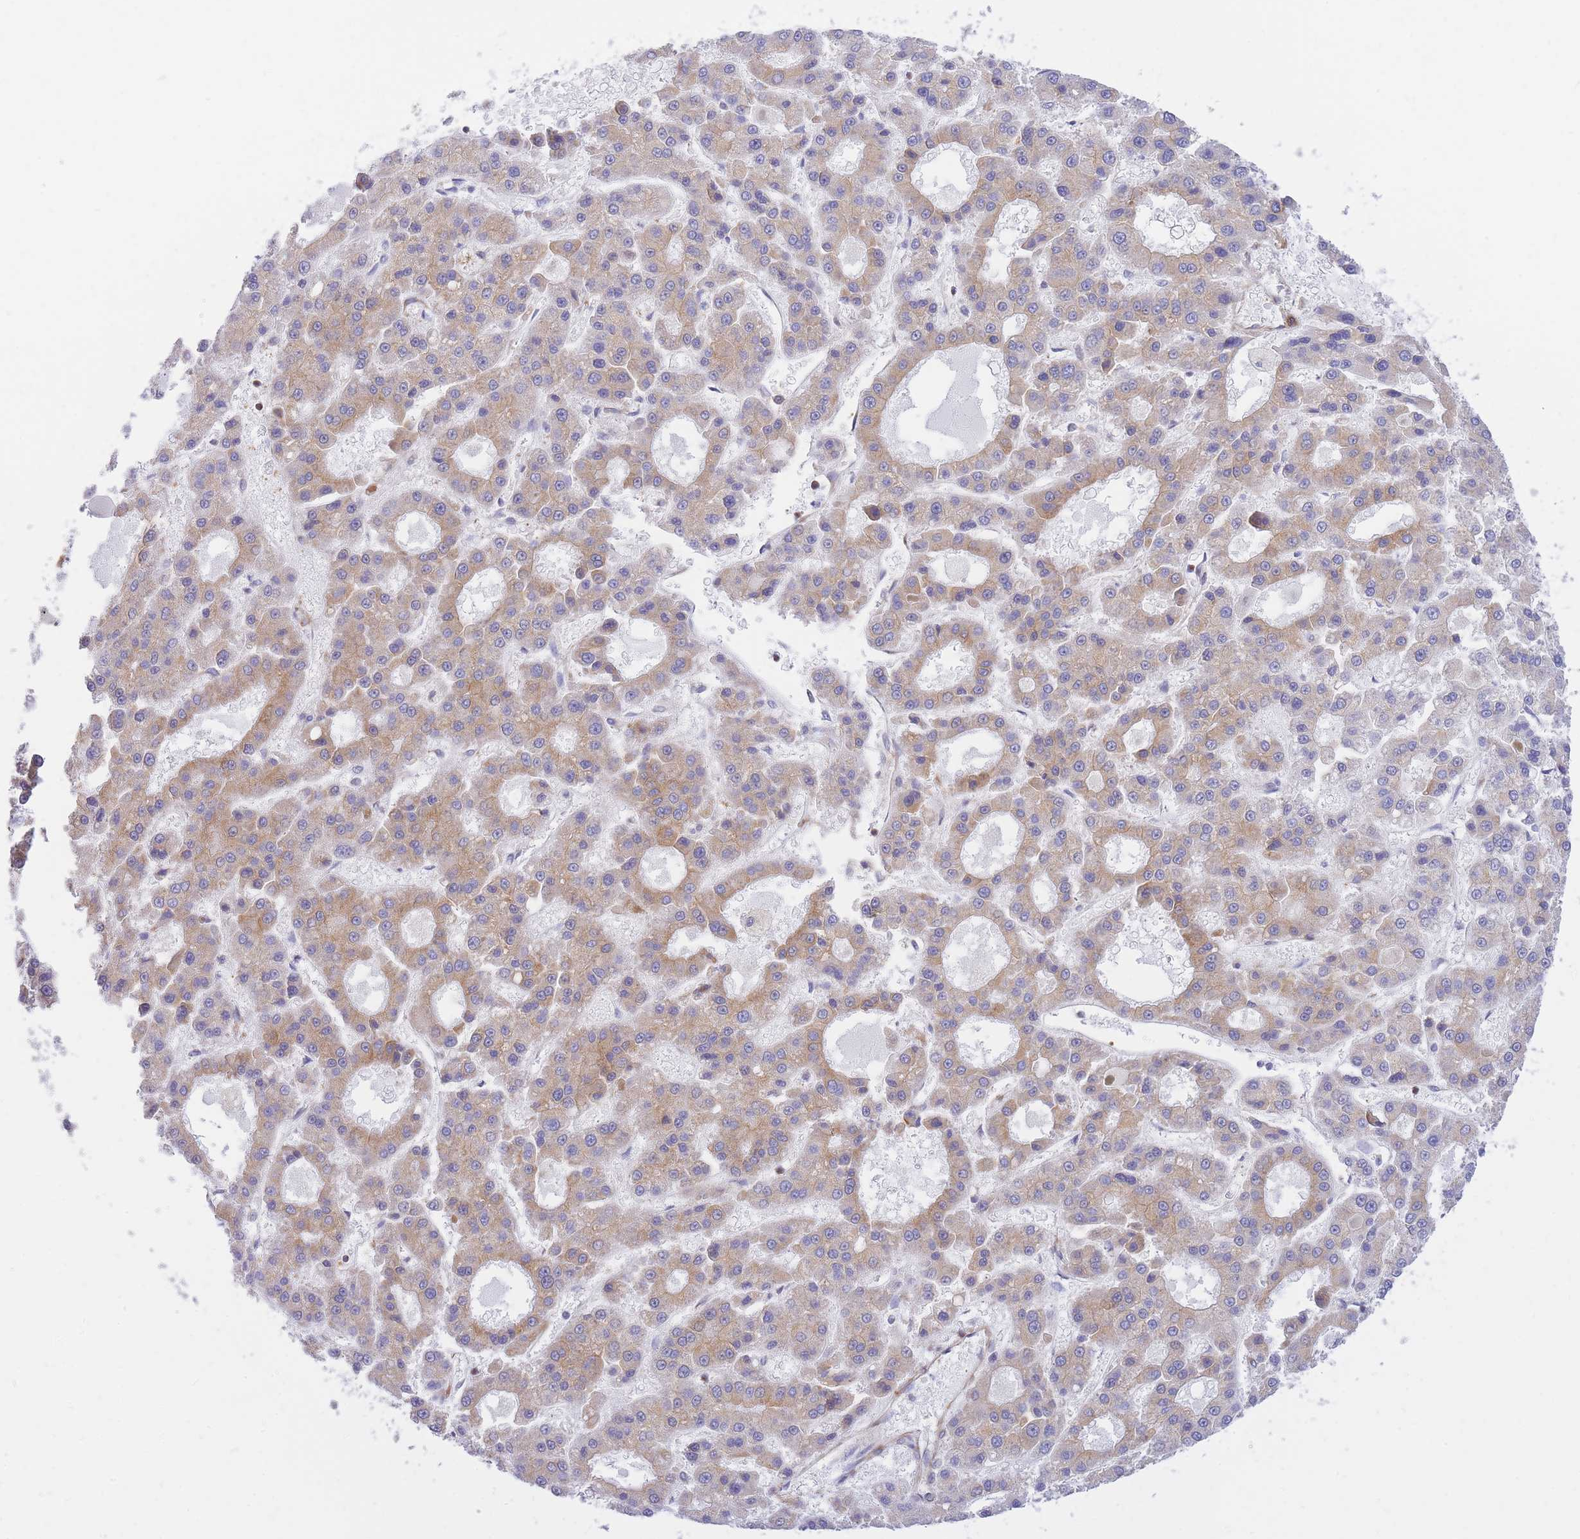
{"staining": {"intensity": "weak", "quantity": ">75%", "location": "cytoplasmic/membranous"}, "tissue": "liver cancer", "cell_type": "Tumor cells", "image_type": "cancer", "snomed": [{"axis": "morphology", "description": "Carcinoma, Hepatocellular, NOS"}, {"axis": "topography", "description": "Liver"}], "caption": "High-magnification brightfield microscopy of liver cancer stained with DAB (brown) and counterstained with hematoxylin (blue). tumor cells exhibit weak cytoplasmic/membranous staining is seen in approximately>75% of cells.", "gene": "REM1", "patient": {"sex": "male", "age": 70}}